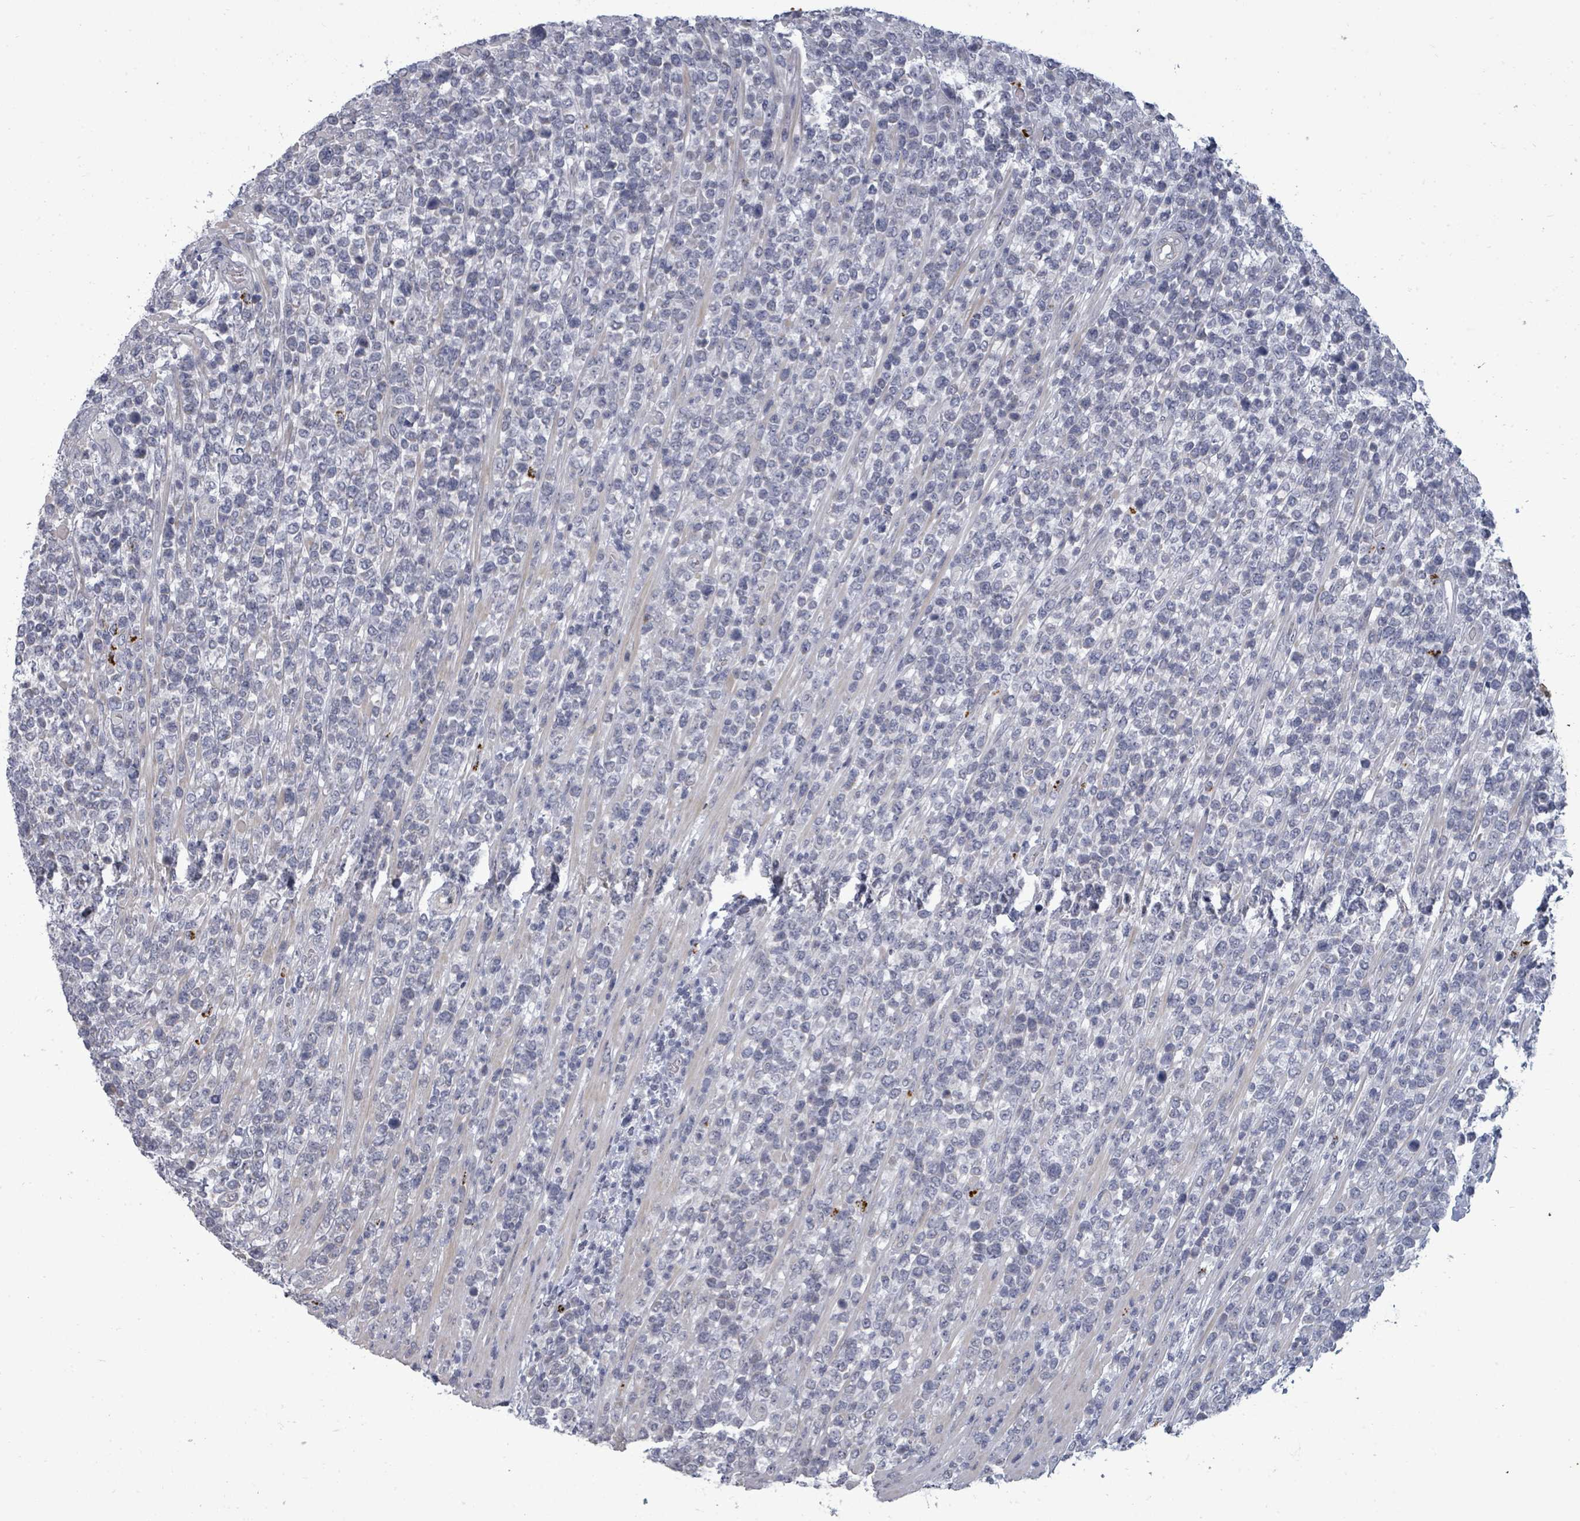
{"staining": {"intensity": "negative", "quantity": "none", "location": "none"}, "tissue": "lymphoma", "cell_type": "Tumor cells", "image_type": "cancer", "snomed": [{"axis": "morphology", "description": "Malignant lymphoma, non-Hodgkin's type, High grade"}, {"axis": "topography", "description": "Soft tissue"}], "caption": "A high-resolution histopathology image shows immunohistochemistry (IHC) staining of lymphoma, which shows no significant staining in tumor cells. (DAB immunohistochemistry (IHC) visualized using brightfield microscopy, high magnification).", "gene": "ASB12", "patient": {"sex": "female", "age": 56}}